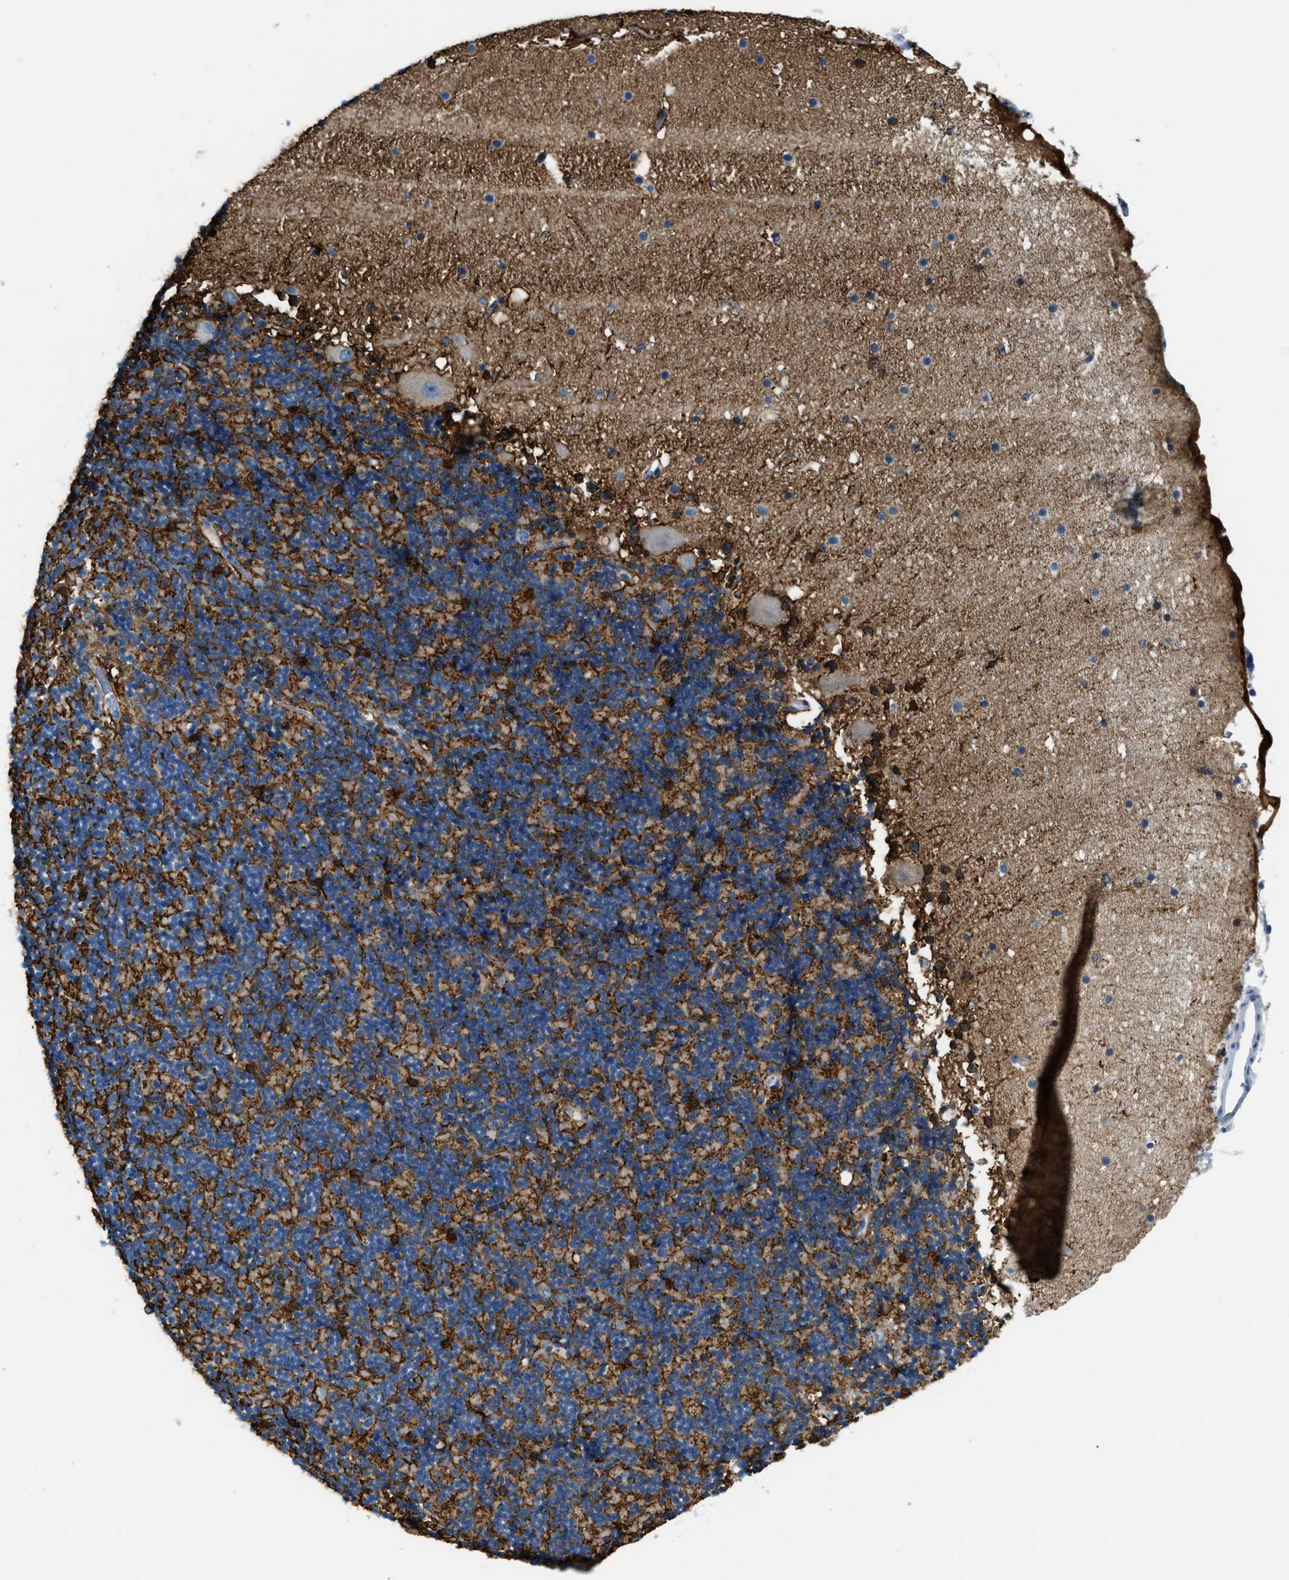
{"staining": {"intensity": "moderate", "quantity": ">75%", "location": "cytoplasmic/membranous"}, "tissue": "cerebellum", "cell_type": "Cells in granular layer", "image_type": "normal", "snomed": [{"axis": "morphology", "description": "Normal tissue, NOS"}, {"axis": "topography", "description": "Cerebellum"}], "caption": "High-magnification brightfield microscopy of normal cerebellum stained with DAB (brown) and counterstained with hematoxylin (blue). cells in granular layer exhibit moderate cytoplasmic/membranous staining is seen in approximately>75% of cells.", "gene": "MATCAP2", "patient": {"sex": "male", "age": 57}}